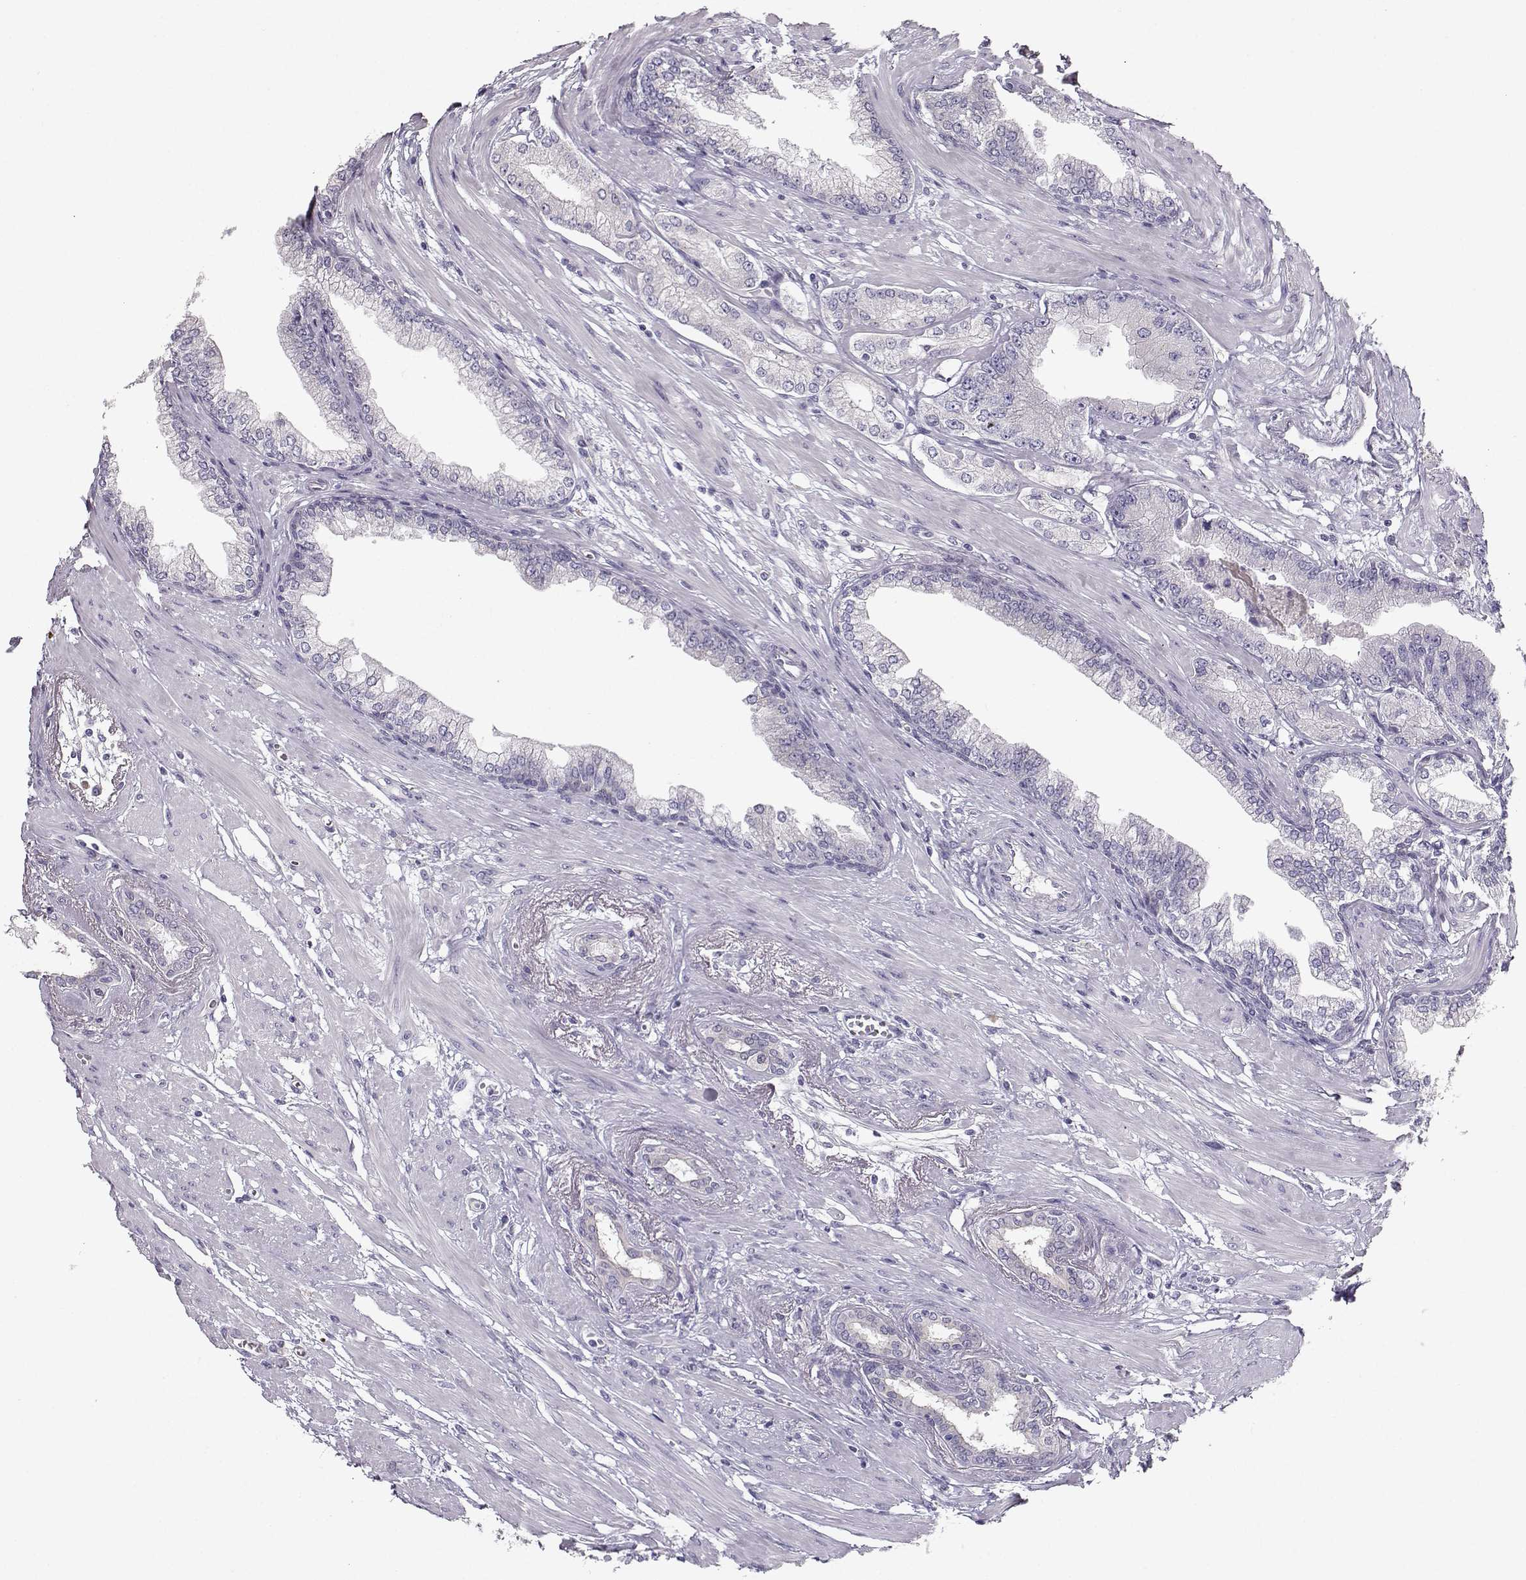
{"staining": {"intensity": "negative", "quantity": "none", "location": "none"}, "tissue": "prostate cancer", "cell_type": "Tumor cells", "image_type": "cancer", "snomed": [{"axis": "morphology", "description": "Adenocarcinoma, Low grade"}, {"axis": "topography", "description": "Prostate"}], "caption": "Micrograph shows no significant protein staining in tumor cells of prostate low-grade adenocarcinoma.", "gene": "GLIPR1L2", "patient": {"sex": "male", "age": 60}}